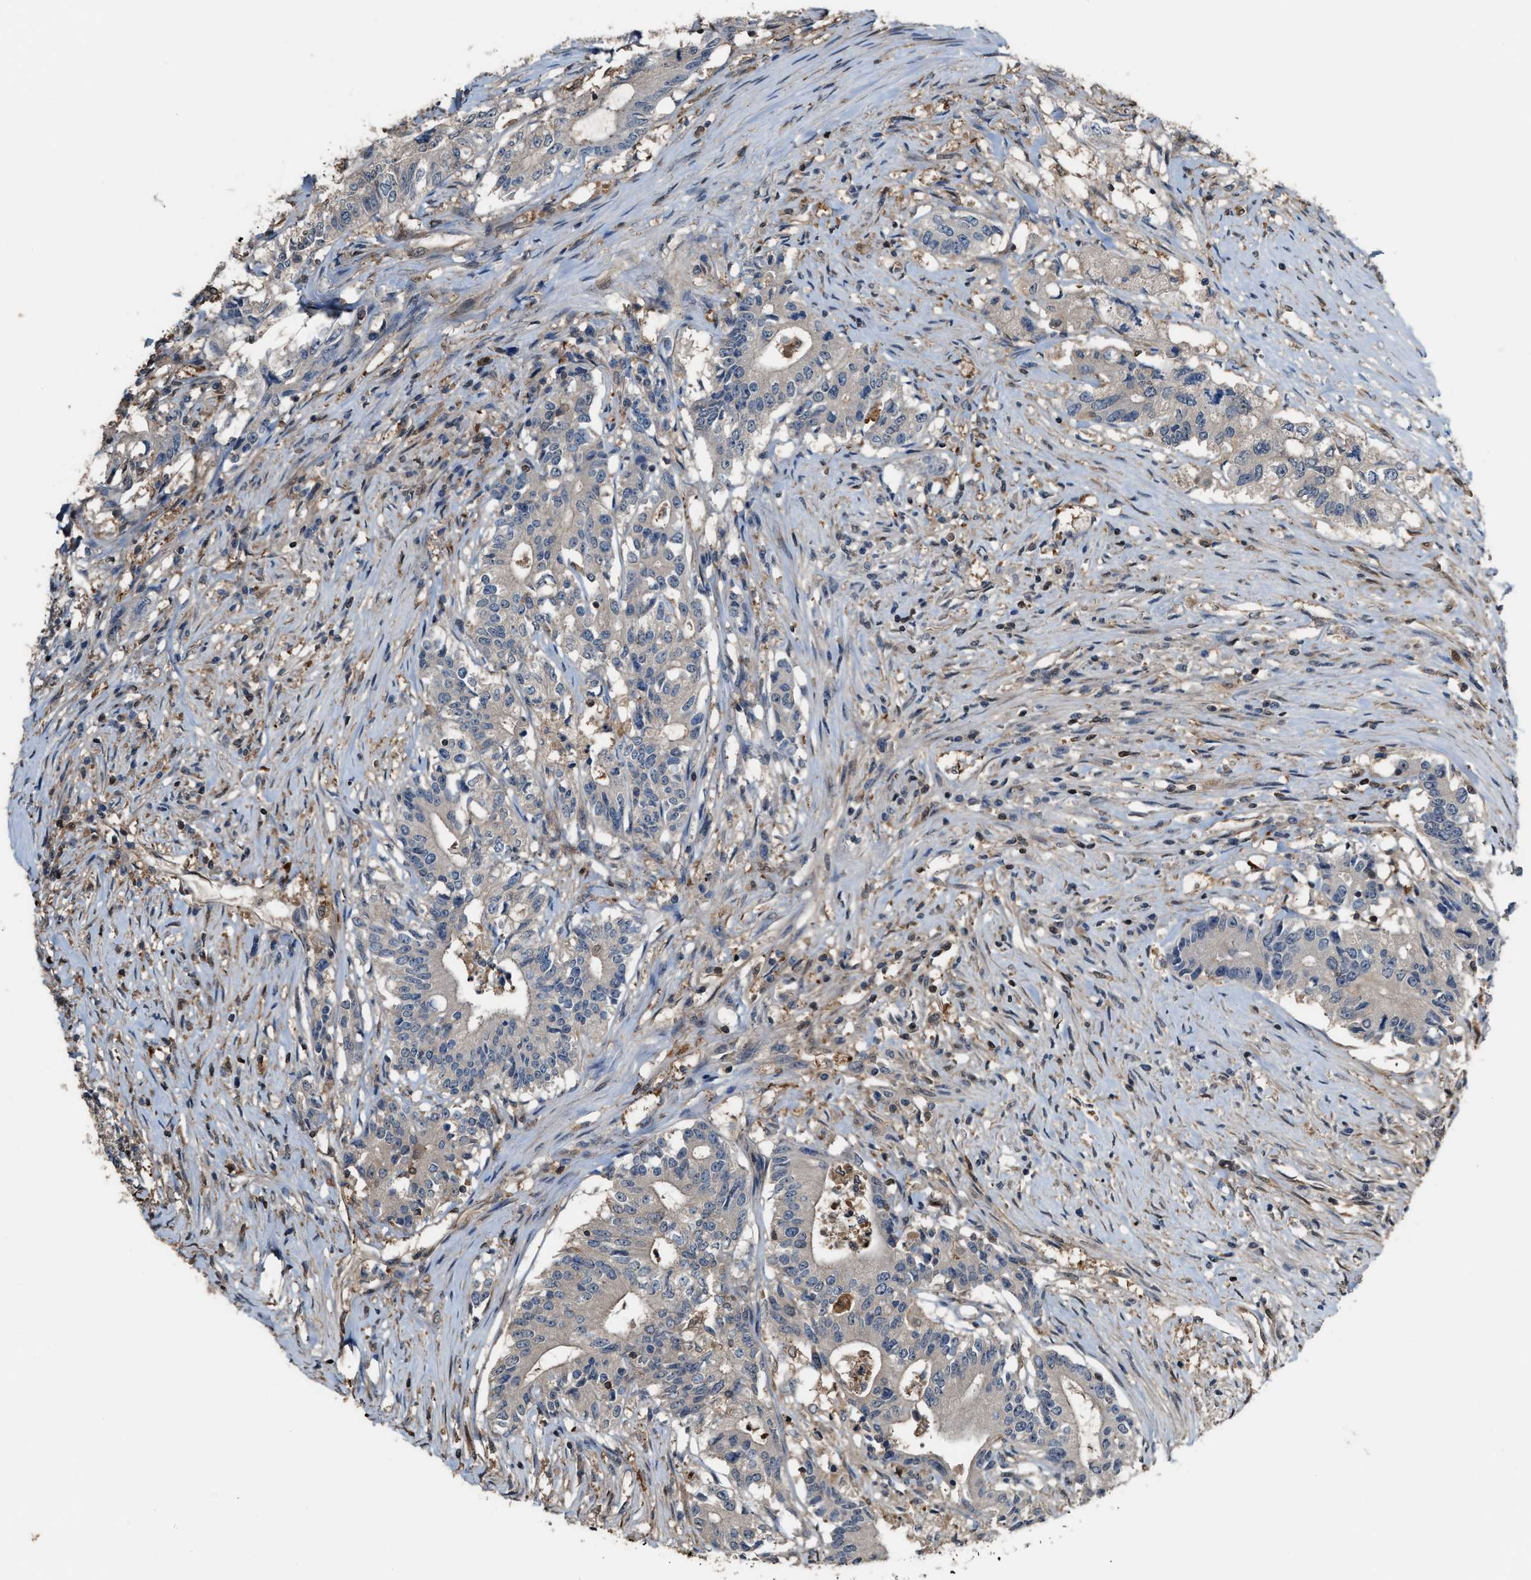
{"staining": {"intensity": "negative", "quantity": "none", "location": "none"}, "tissue": "colorectal cancer", "cell_type": "Tumor cells", "image_type": "cancer", "snomed": [{"axis": "morphology", "description": "Adenocarcinoma, NOS"}, {"axis": "topography", "description": "Colon"}], "caption": "A high-resolution histopathology image shows immunohistochemistry (IHC) staining of colorectal cancer (adenocarcinoma), which shows no significant expression in tumor cells. (DAB IHC visualized using brightfield microscopy, high magnification).", "gene": "MTPN", "patient": {"sex": "female", "age": 77}}